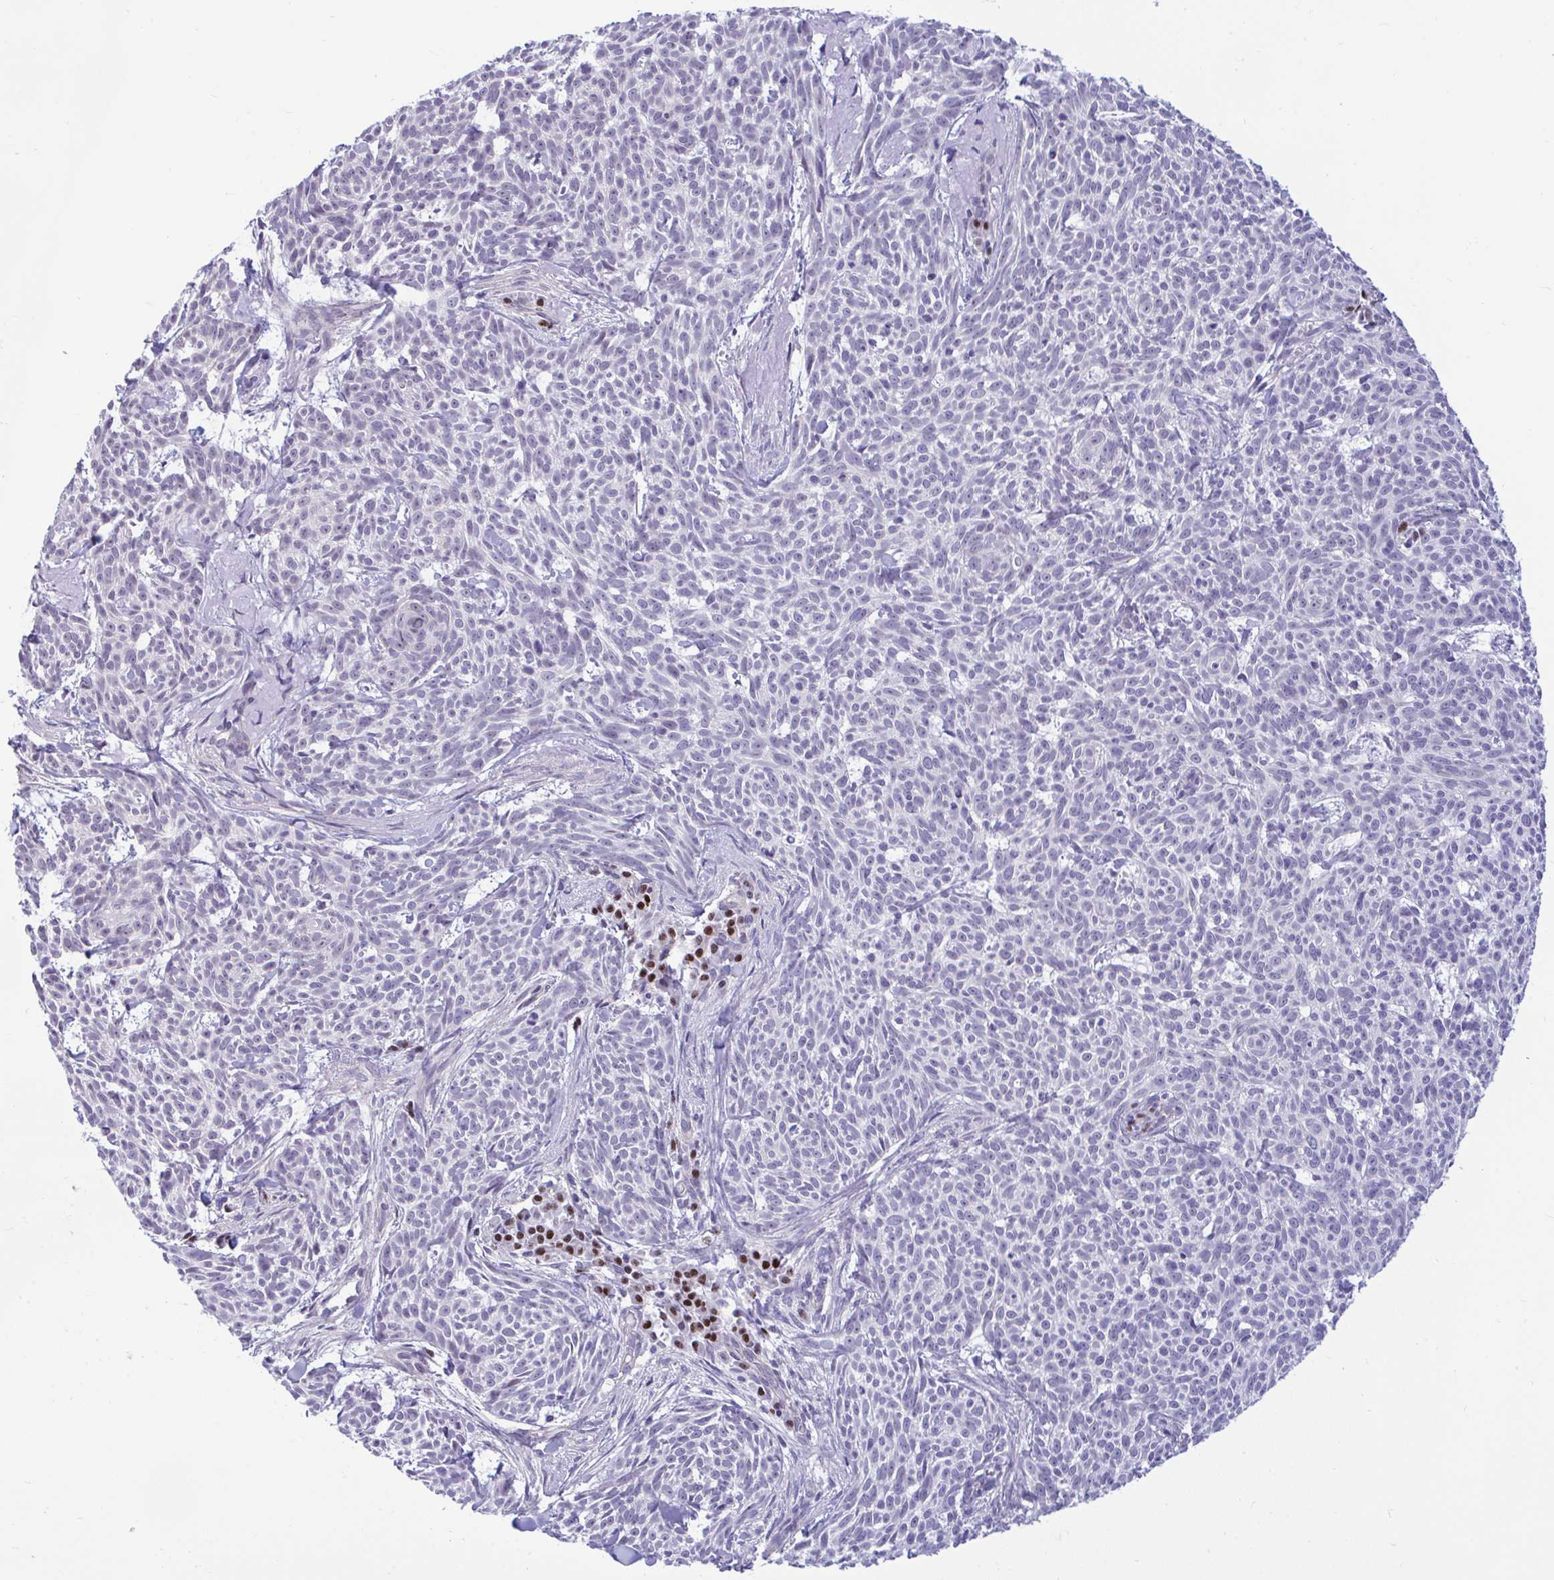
{"staining": {"intensity": "negative", "quantity": "none", "location": "none"}, "tissue": "skin cancer", "cell_type": "Tumor cells", "image_type": "cancer", "snomed": [{"axis": "morphology", "description": "Basal cell carcinoma"}, {"axis": "topography", "description": "Skin"}], "caption": "Immunohistochemical staining of skin cancer displays no significant staining in tumor cells.", "gene": "SLC25A51", "patient": {"sex": "female", "age": 93}}